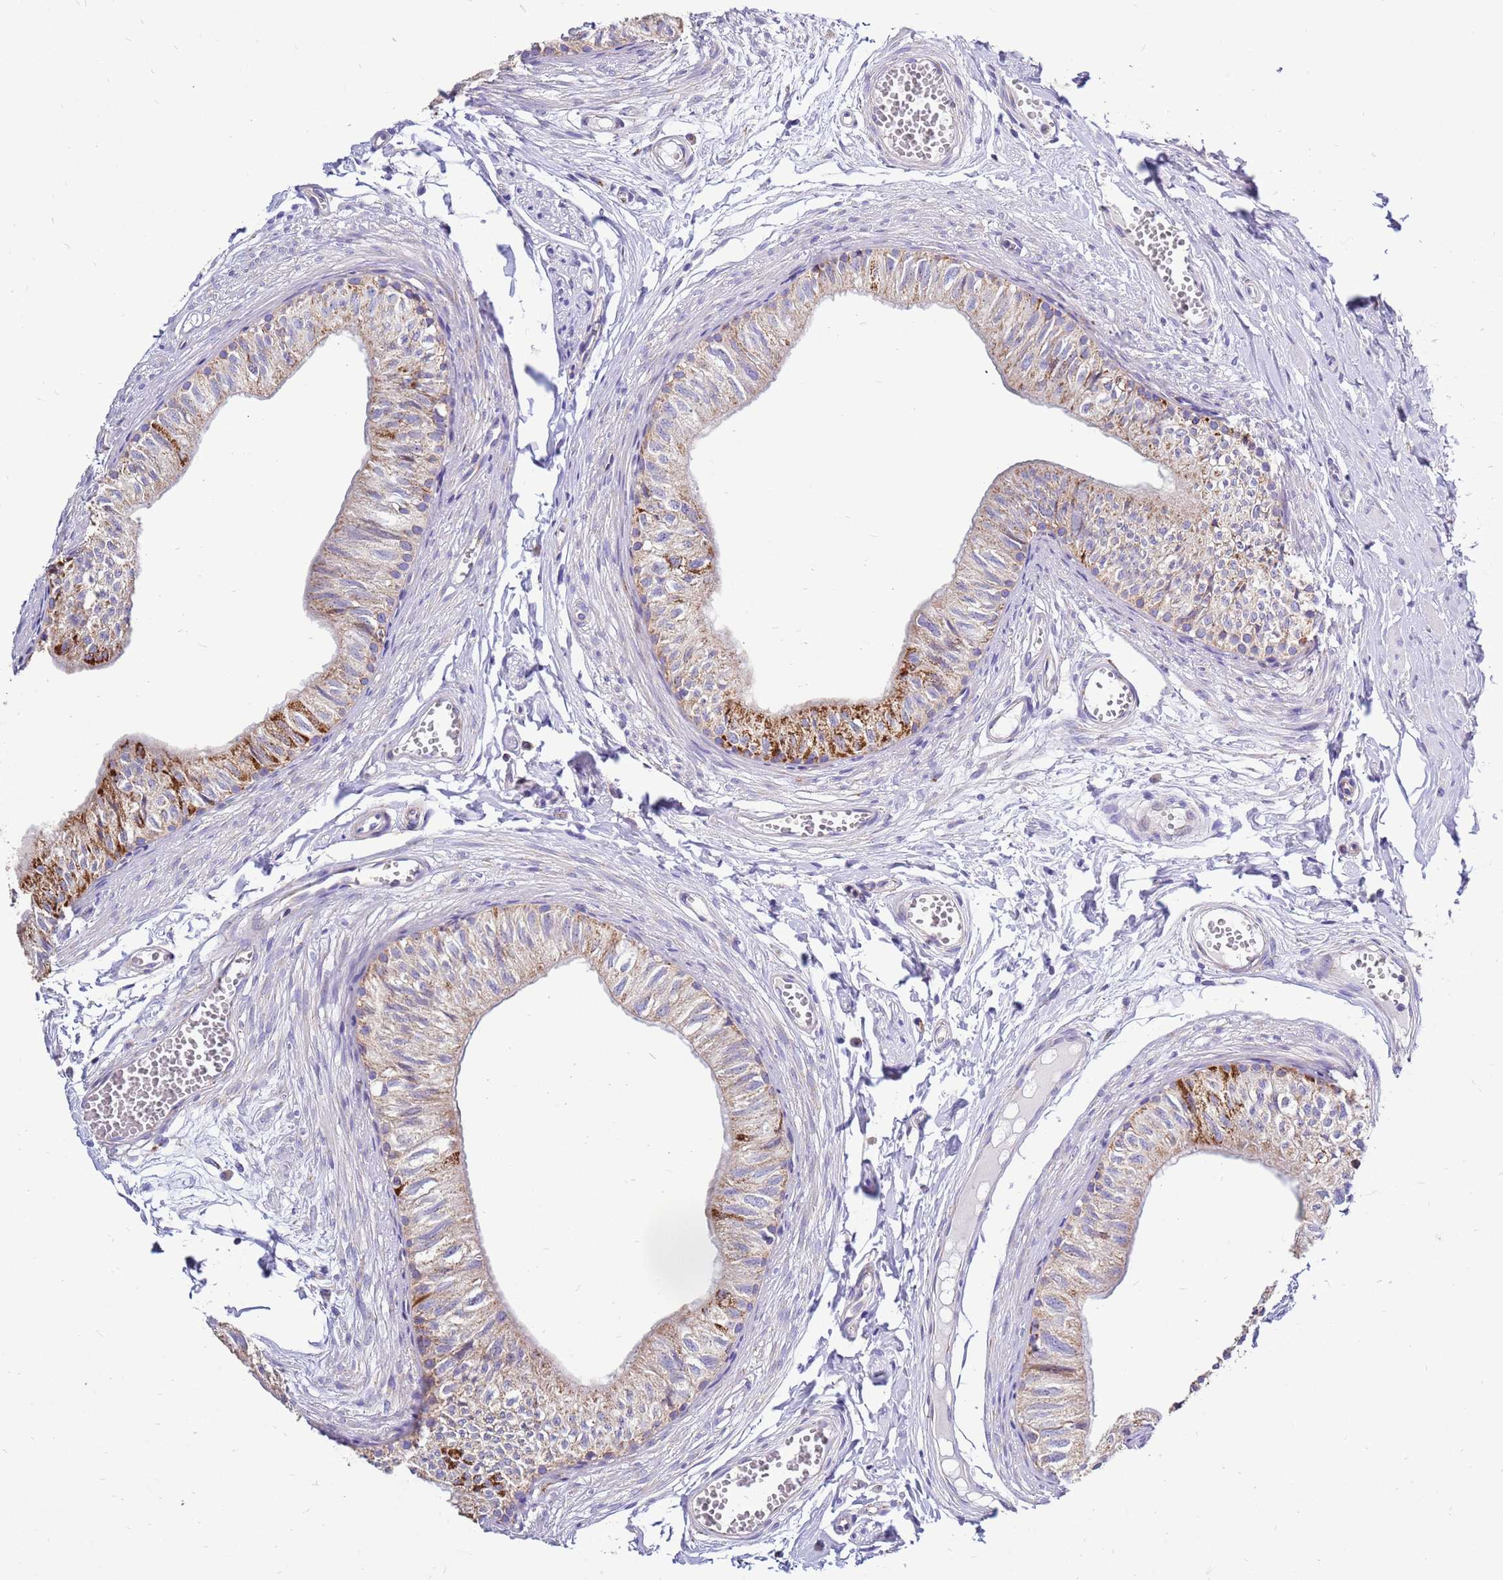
{"staining": {"intensity": "moderate", "quantity": "<25%", "location": "cytoplasmic/membranous"}, "tissue": "epididymis", "cell_type": "Glandular cells", "image_type": "normal", "snomed": [{"axis": "morphology", "description": "Normal tissue, NOS"}, {"axis": "topography", "description": "Epididymis"}], "caption": "Protein analysis of normal epididymis displays moderate cytoplasmic/membranous staining in approximately <25% of glandular cells.", "gene": "IGF1R", "patient": {"sex": "male", "age": 37}}